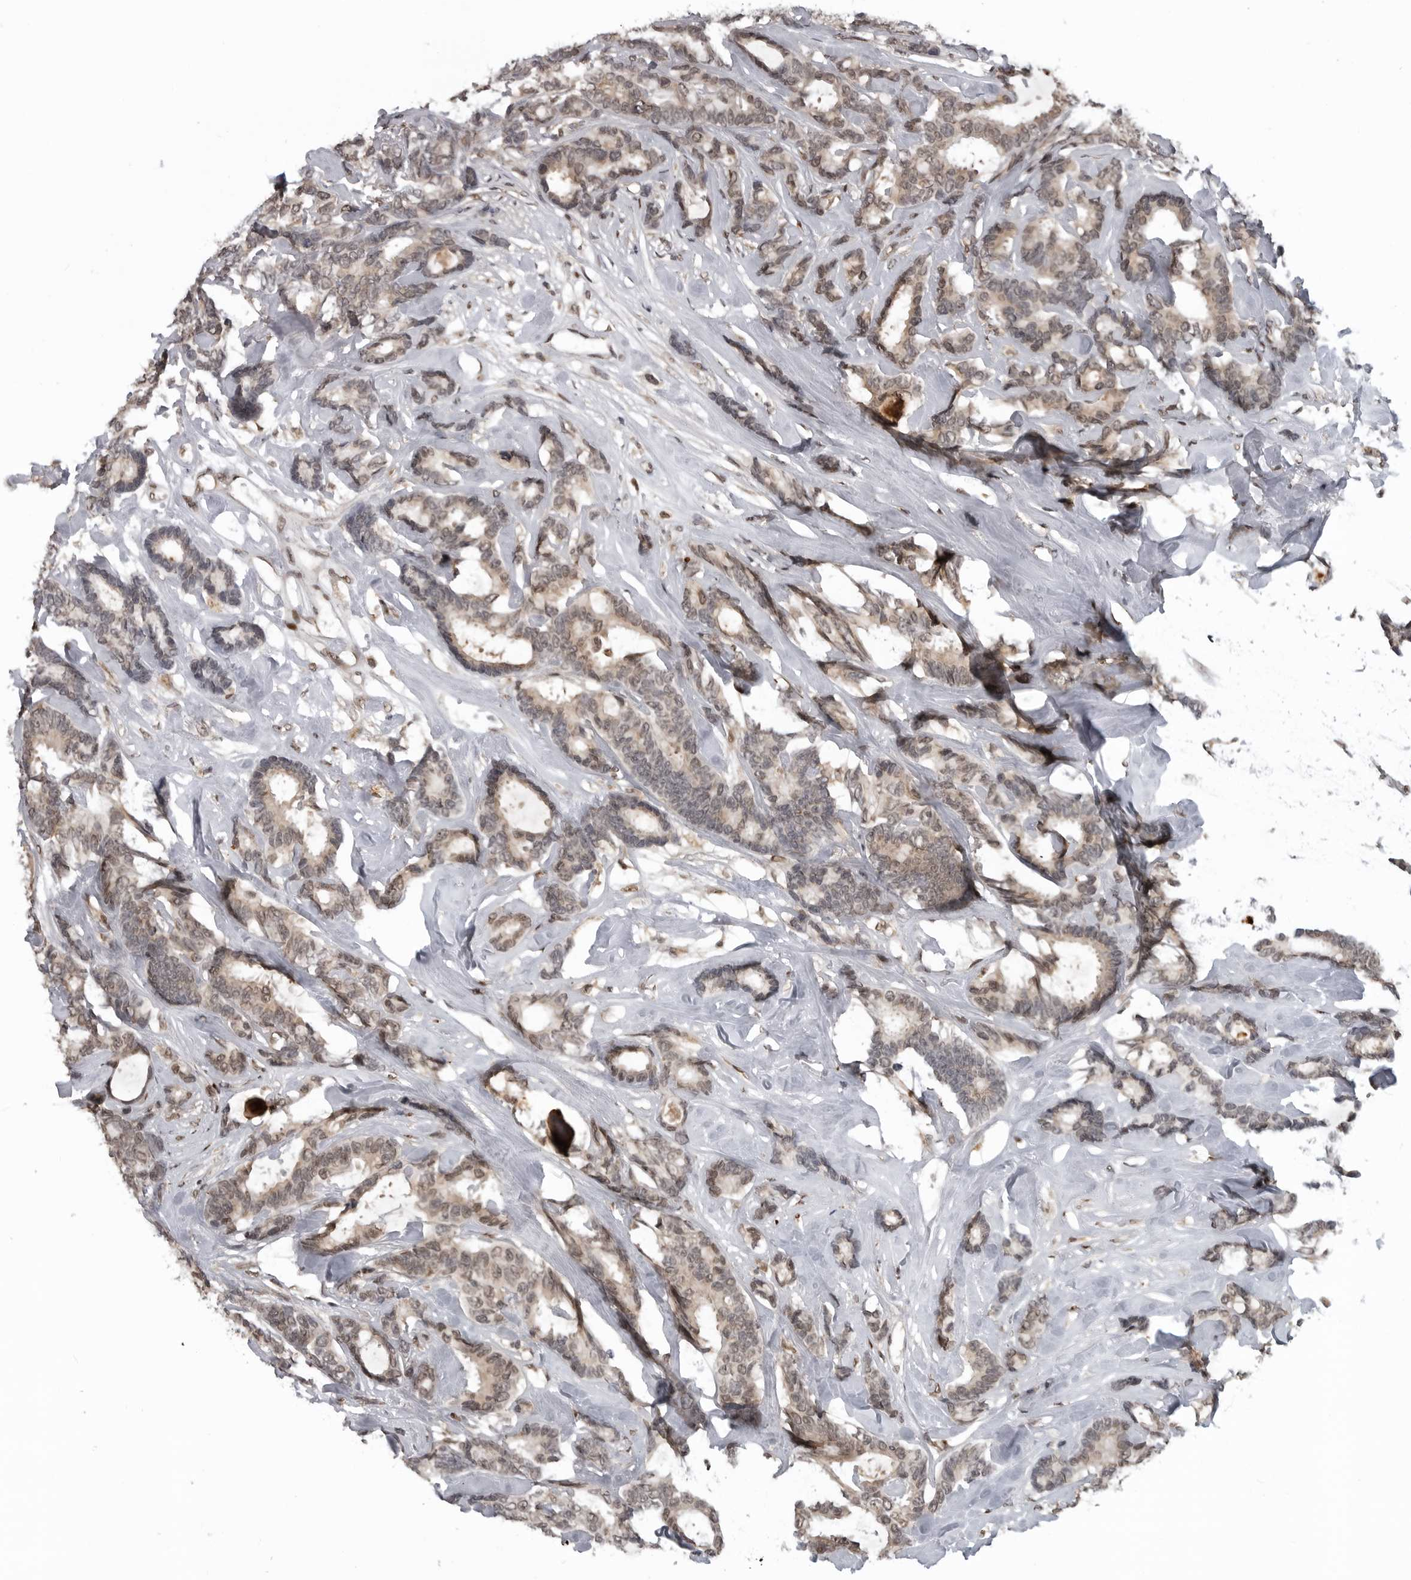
{"staining": {"intensity": "weak", "quantity": ">75%", "location": "nuclear"}, "tissue": "breast cancer", "cell_type": "Tumor cells", "image_type": "cancer", "snomed": [{"axis": "morphology", "description": "Duct carcinoma"}, {"axis": "topography", "description": "Breast"}], "caption": "This is a histology image of immunohistochemistry staining of infiltrating ductal carcinoma (breast), which shows weak staining in the nuclear of tumor cells.", "gene": "C8orf58", "patient": {"sex": "female", "age": 87}}